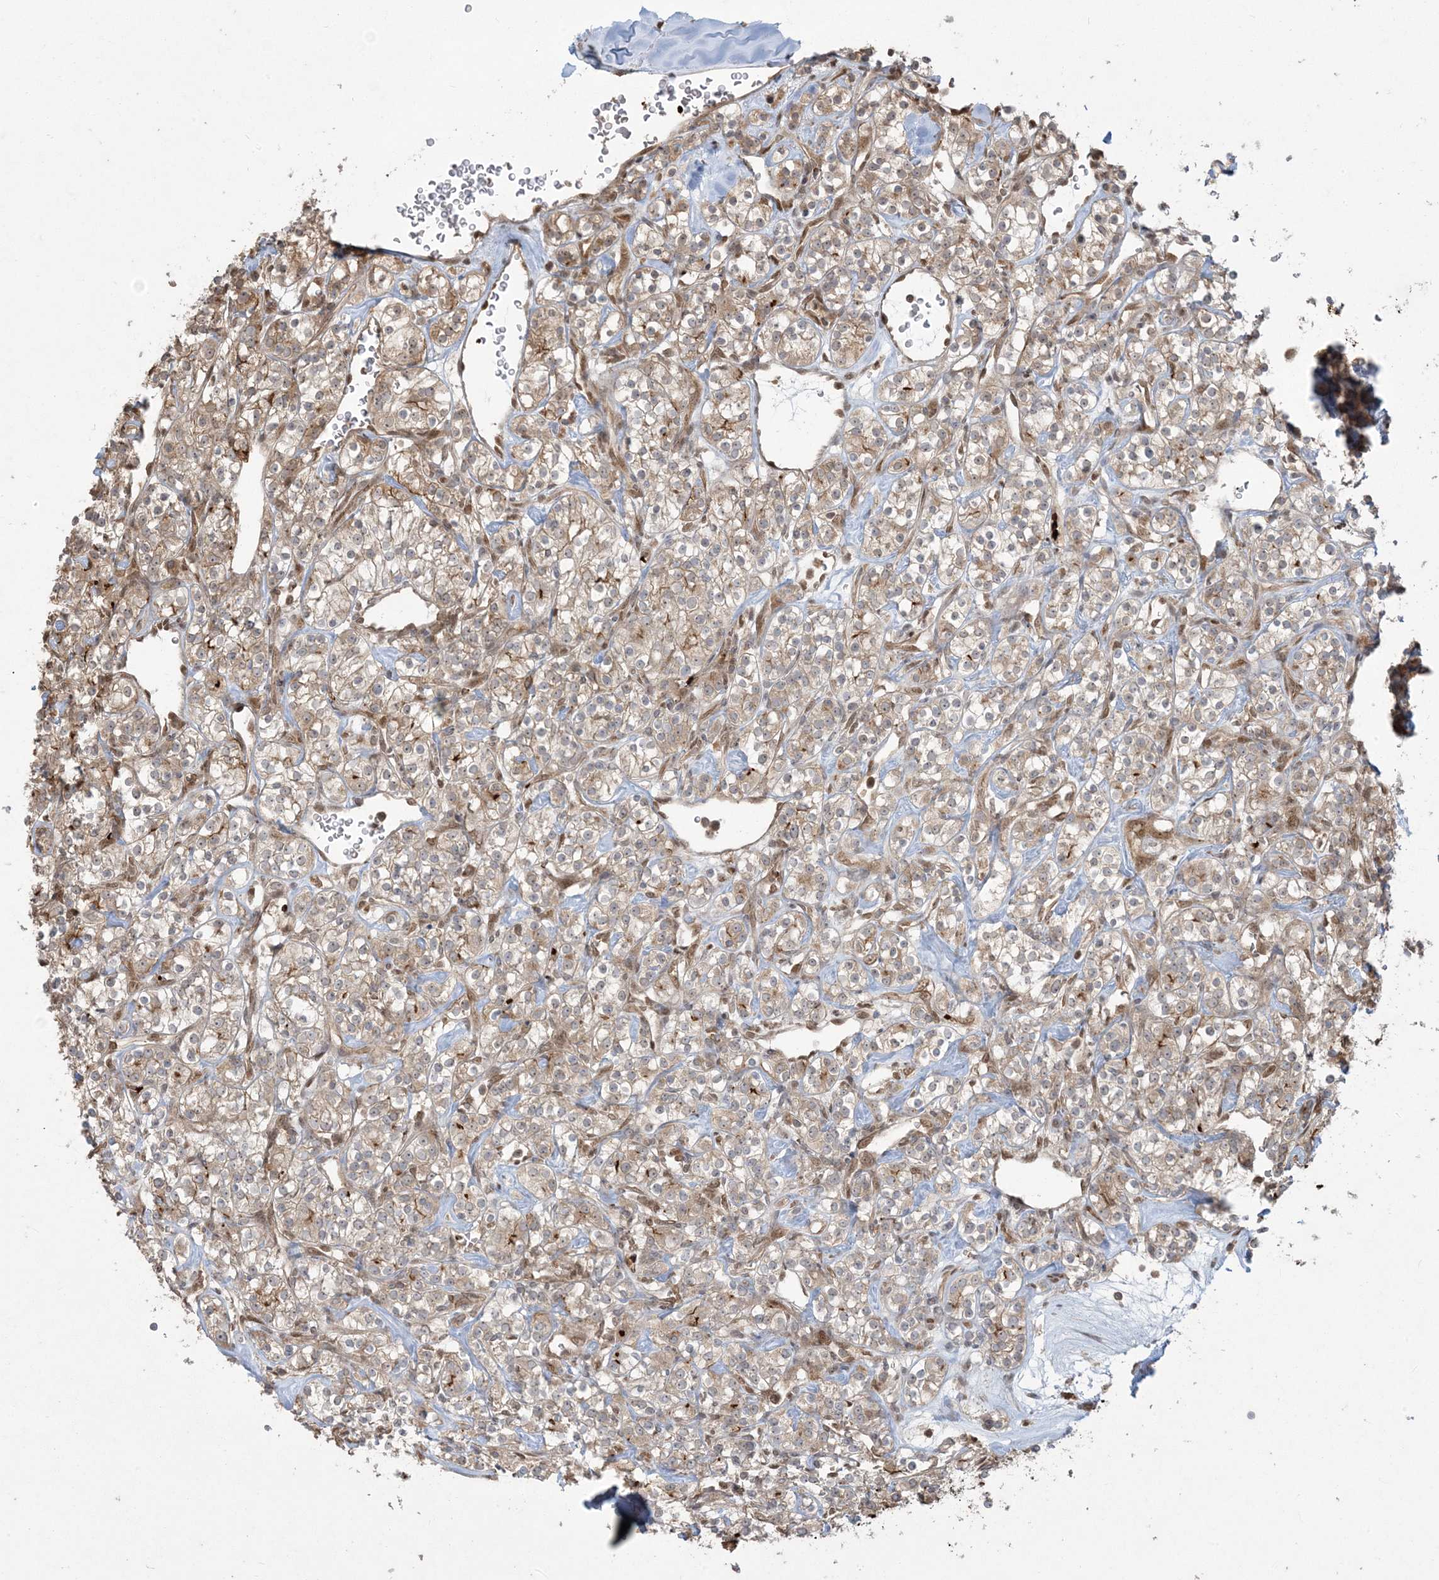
{"staining": {"intensity": "moderate", "quantity": ">75%", "location": "cytoplasmic/membranous"}, "tissue": "renal cancer", "cell_type": "Tumor cells", "image_type": "cancer", "snomed": [{"axis": "morphology", "description": "Adenocarcinoma, NOS"}, {"axis": "topography", "description": "Kidney"}], "caption": "IHC photomicrograph of renal adenocarcinoma stained for a protein (brown), which demonstrates medium levels of moderate cytoplasmic/membranous staining in about >75% of tumor cells.", "gene": "ABCF3", "patient": {"sex": "male", "age": 77}}